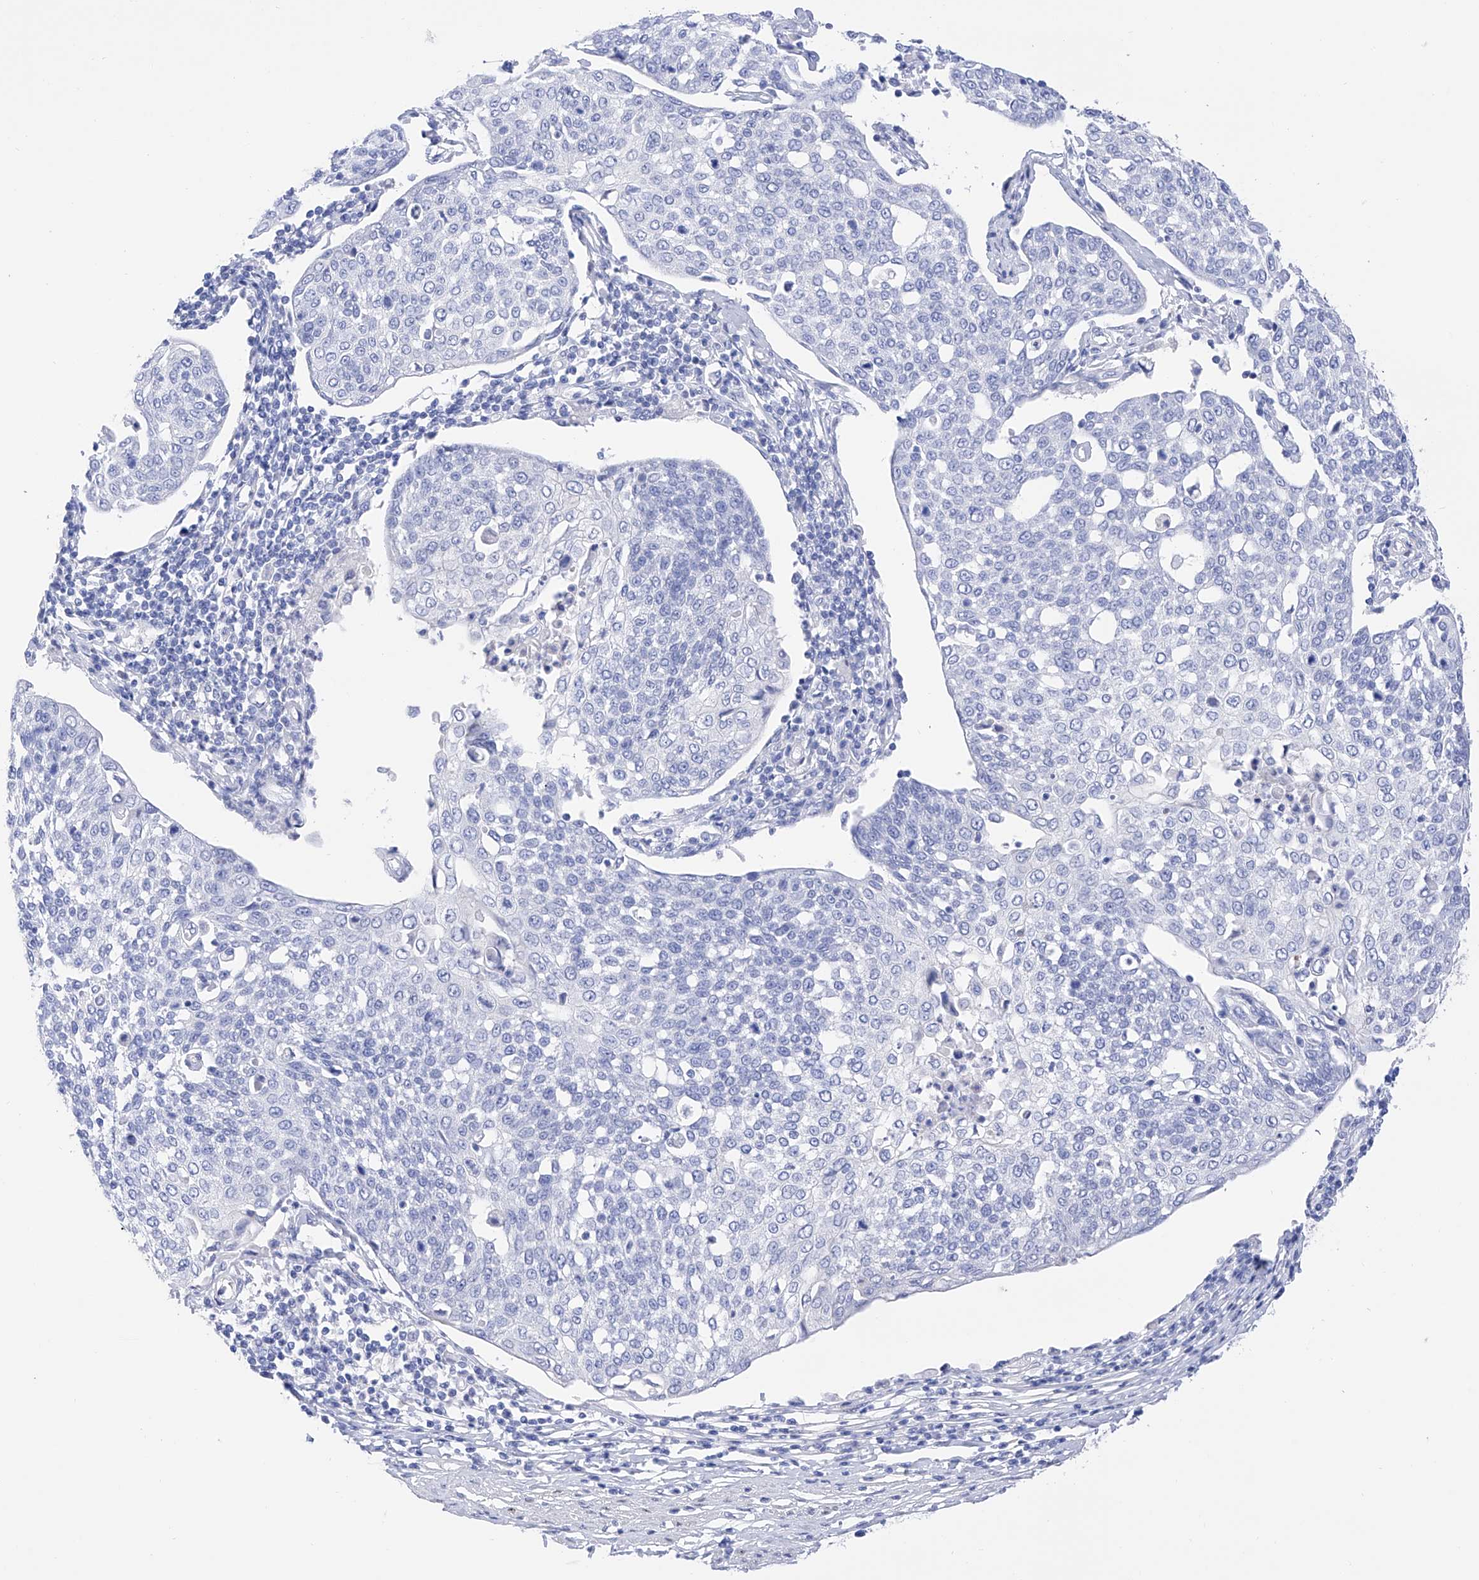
{"staining": {"intensity": "negative", "quantity": "none", "location": "none"}, "tissue": "cervical cancer", "cell_type": "Tumor cells", "image_type": "cancer", "snomed": [{"axis": "morphology", "description": "Squamous cell carcinoma, NOS"}, {"axis": "topography", "description": "Cervix"}], "caption": "A photomicrograph of human cervical squamous cell carcinoma is negative for staining in tumor cells.", "gene": "TRPC7", "patient": {"sex": "female", "age": 34}}